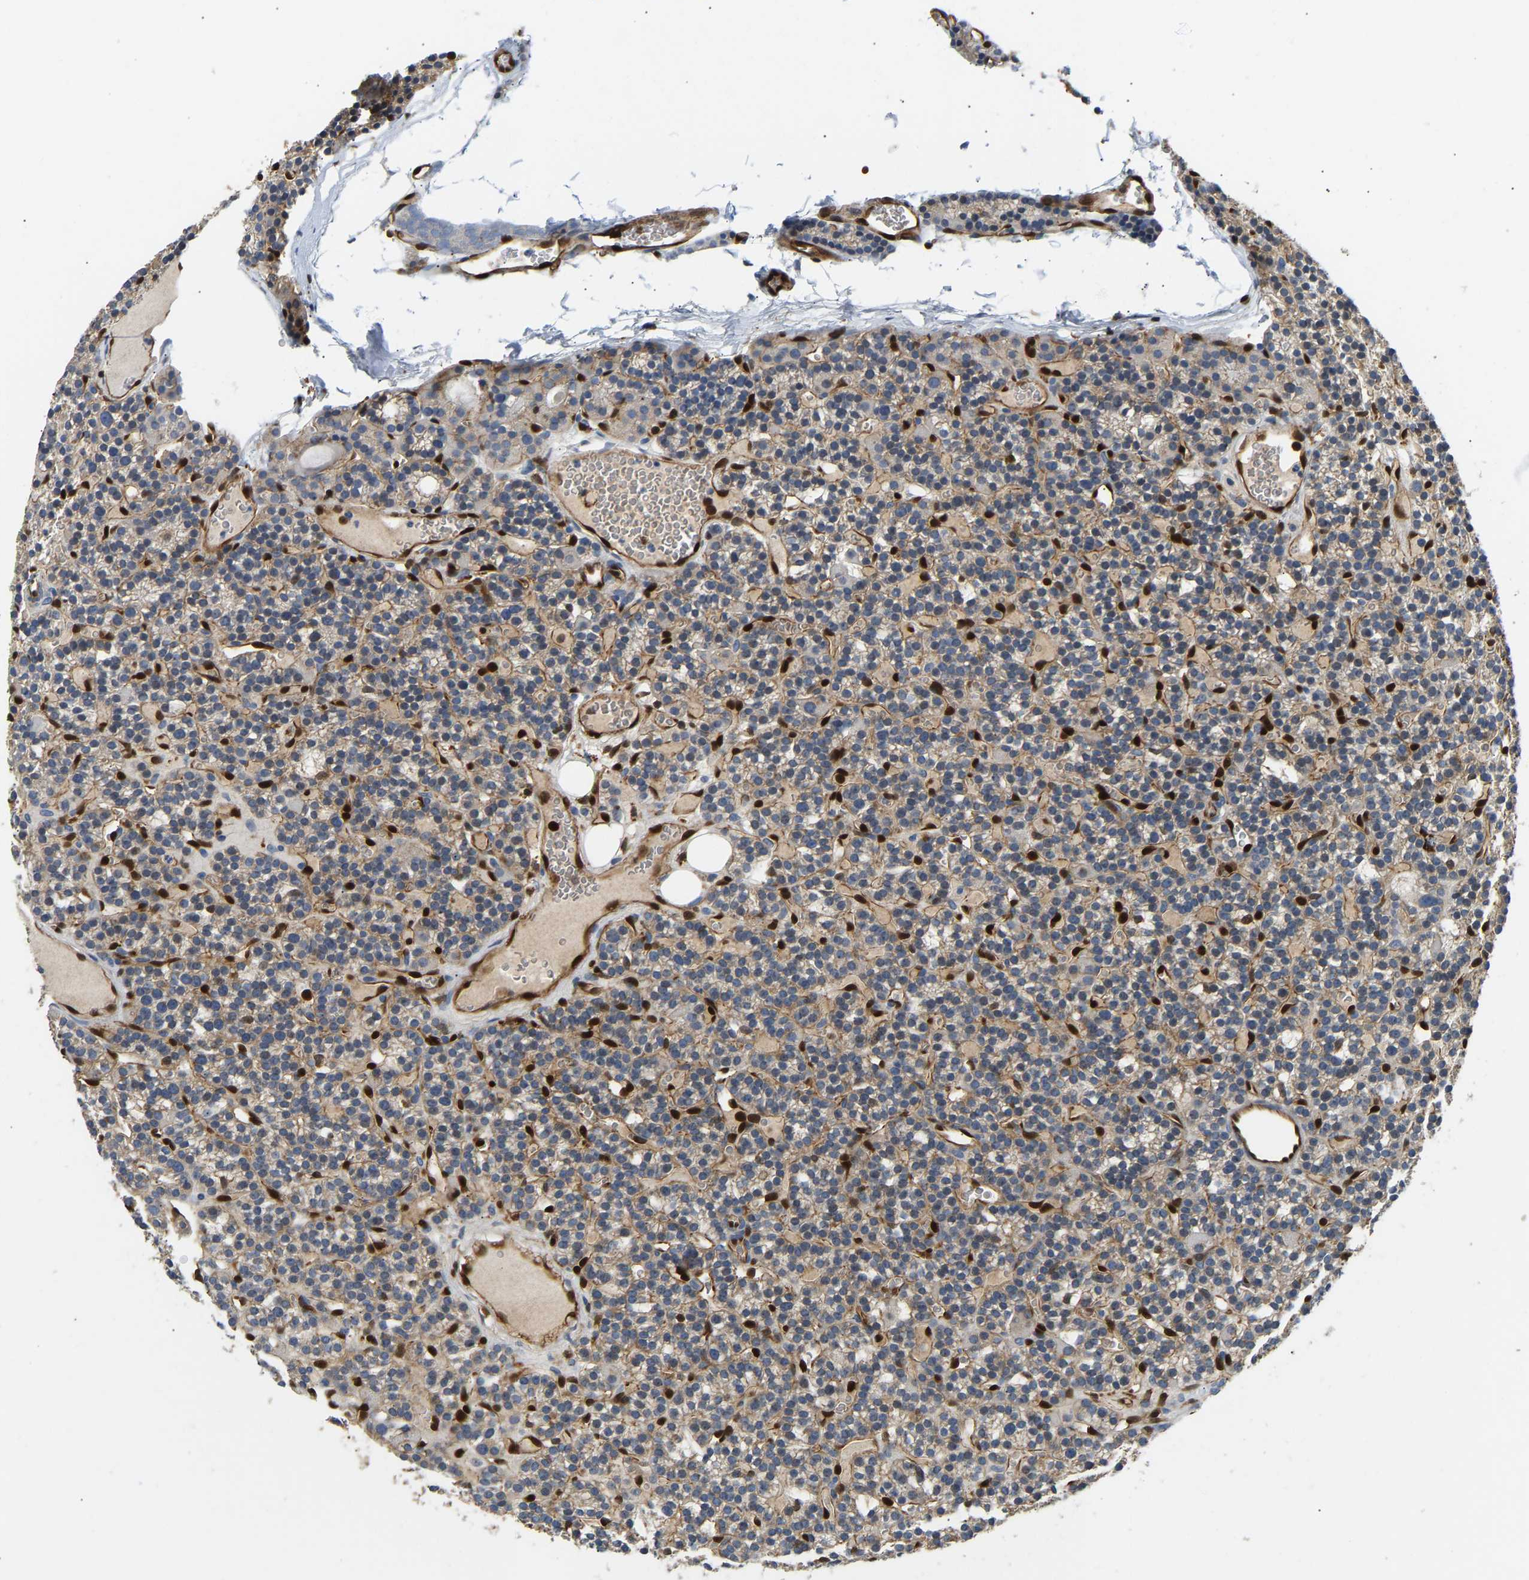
{"staining": {"intensity": "negative", "quantity": "none", "location": "none"}, "tissue": "parathyroid gland", "cell_type": "Glandular cells", "image_type": "normal", "snomed": [{"axis": "morphology", "description": "Normal tissue, NOS"}, {"axis": "morphology", "description": "Adenoma, NOS"}, {"axis": "topography", "description": "Parathyroid gland"}], "caption": "Glandular cells are negative for brown protein staining in benign parathyroid gland. (IHC, brightfield microscopy, high magnification).", "gene": "GIMAP7", "patient": {"sex": "female", "age": 58}}